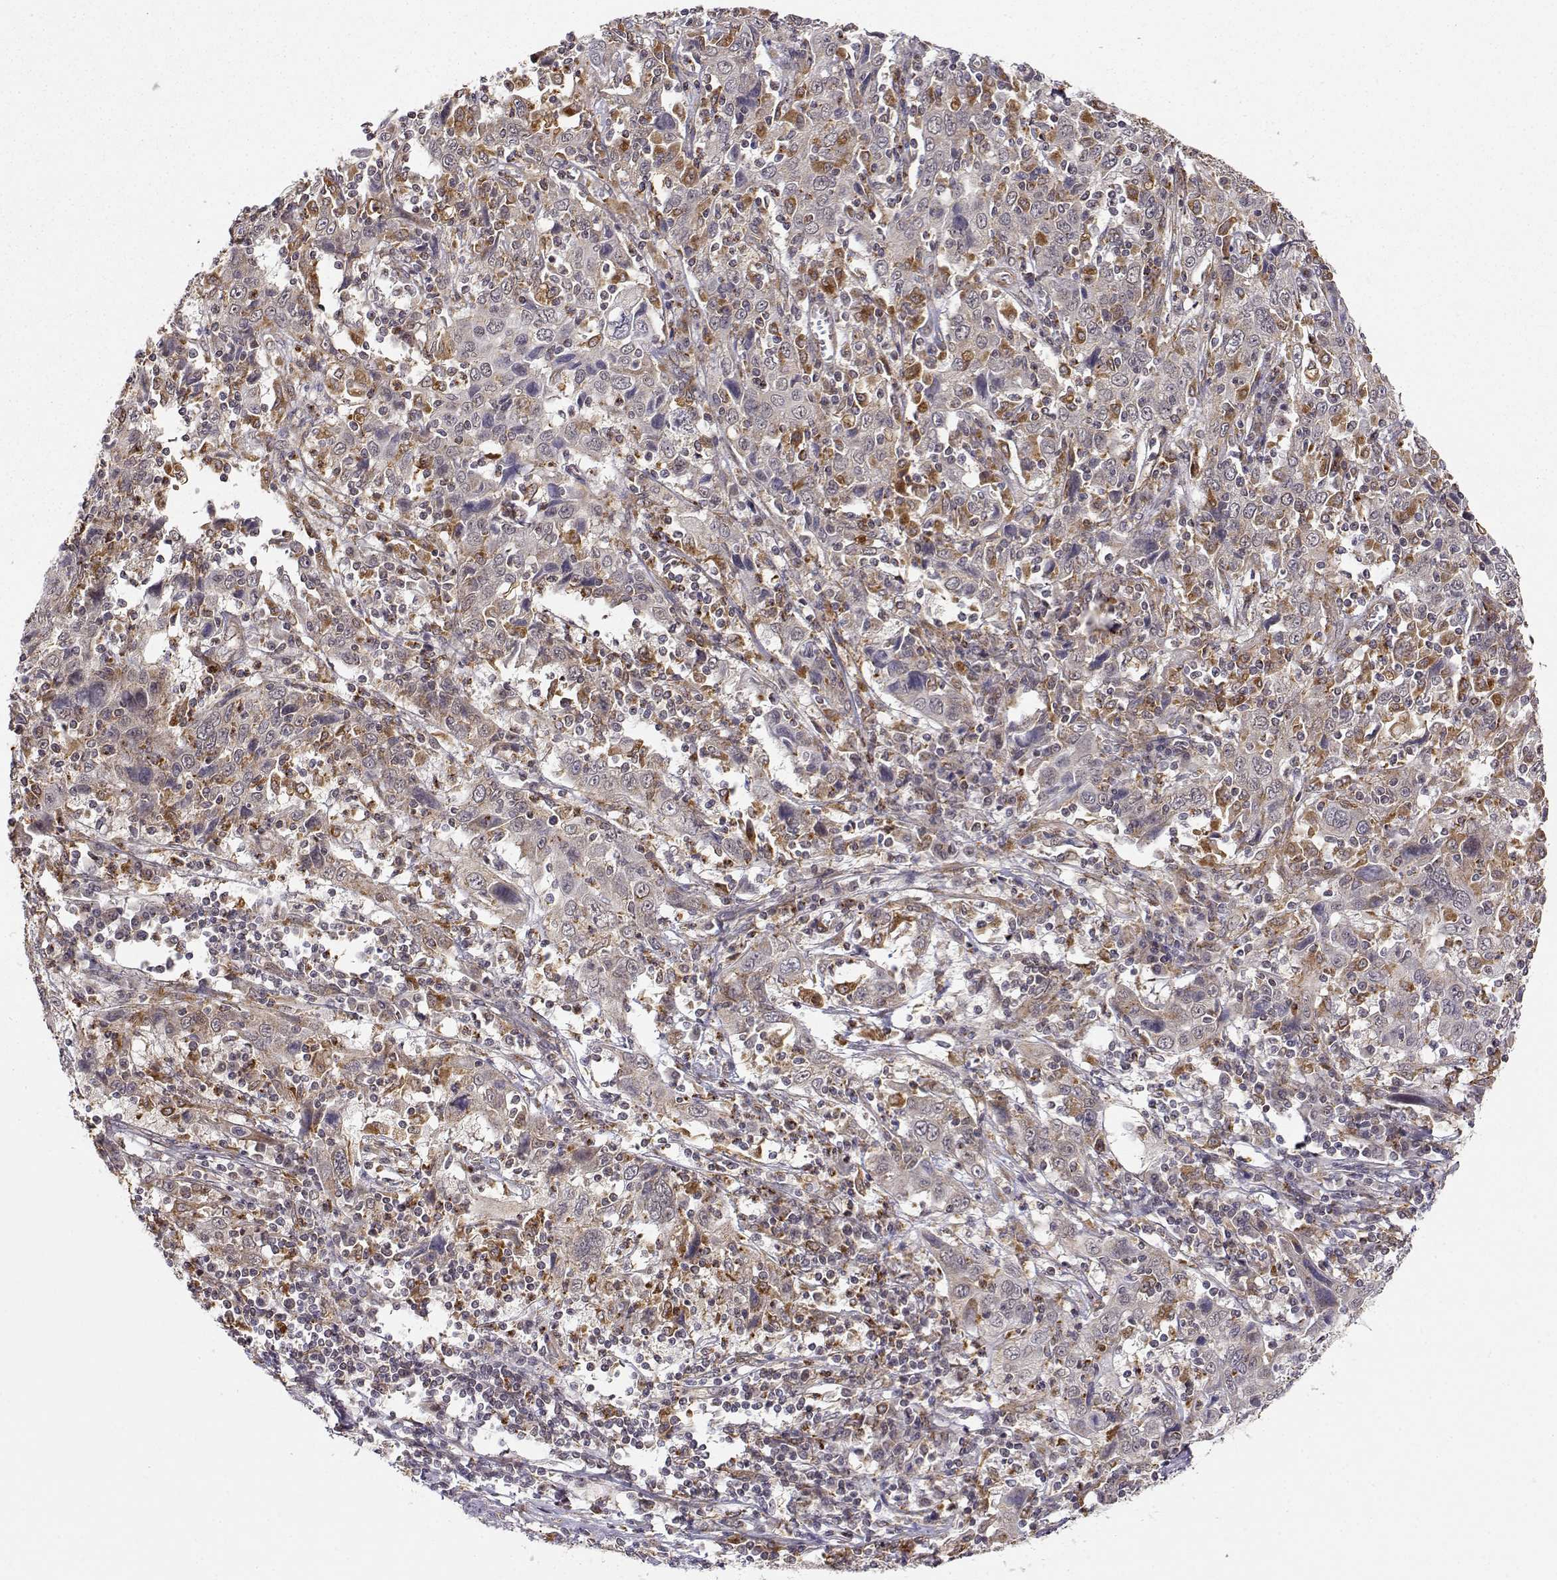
{"staining": {"intensity": "moderate", "quantity": "<25%", "location": "cytoplasmic/membranous"}, "tissue": "cervical cancer", "cell_type": "Tumor cells", "image_type": "cancer", "snomed": [{"axis": "morphology", "description": "Squamous cell carcinoma, NOS"}, {"axis": "topography", "description": "Cervix"}], "caption": "Squamous cell carcinoma (cervical) tissue demonstrates moderate cytoplasmic/membranous expression in approximately <25% of tumor cells", "gene": "RNF13", "patient": {"sex": "female", "age": 46}}